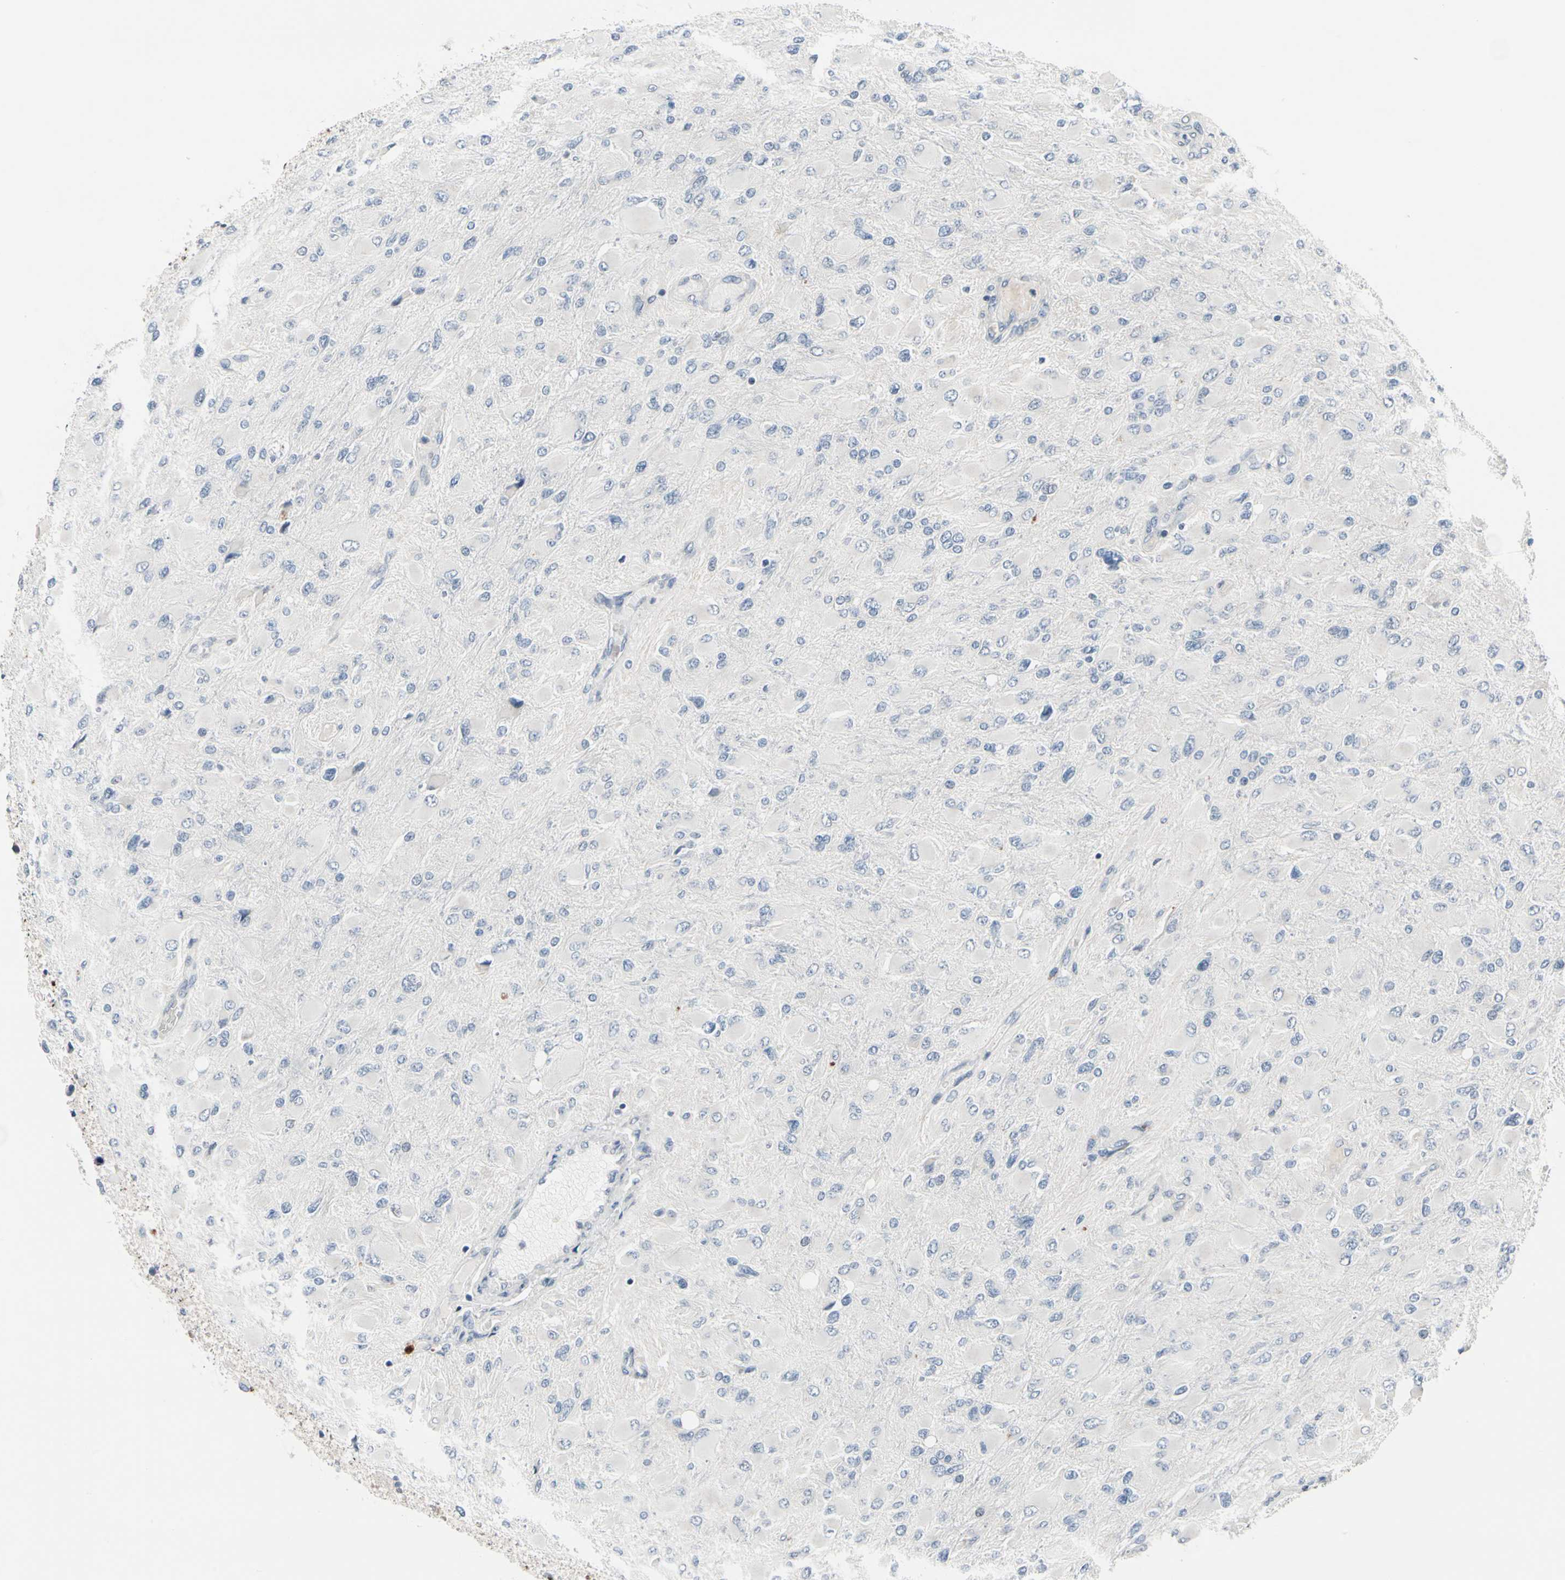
{"staining": {"intensity": "negative", "quantity": "none", "location": "none"}, "tissue": "glioma", "cell_type": "Tumor cells", "image_type": "cancer", "snomed": [{"axis": "morphology", "description": "Glioma, malignant, High grade"}, {"axis": "topography", "description": "Cerebral cortex"}], "caption": "Micrograph shows no significant protein expression in tumor cells of malignant glioma (high-grade). The staining was performed using DAB (3,3'-diaminobenzidine) to visualize the protein expression in brown, while the nuclei were stained in blue with hematoxylin (Magnification: 20x).", "gene": "TXN", "patient": {"sex": "female", "age": 36}}